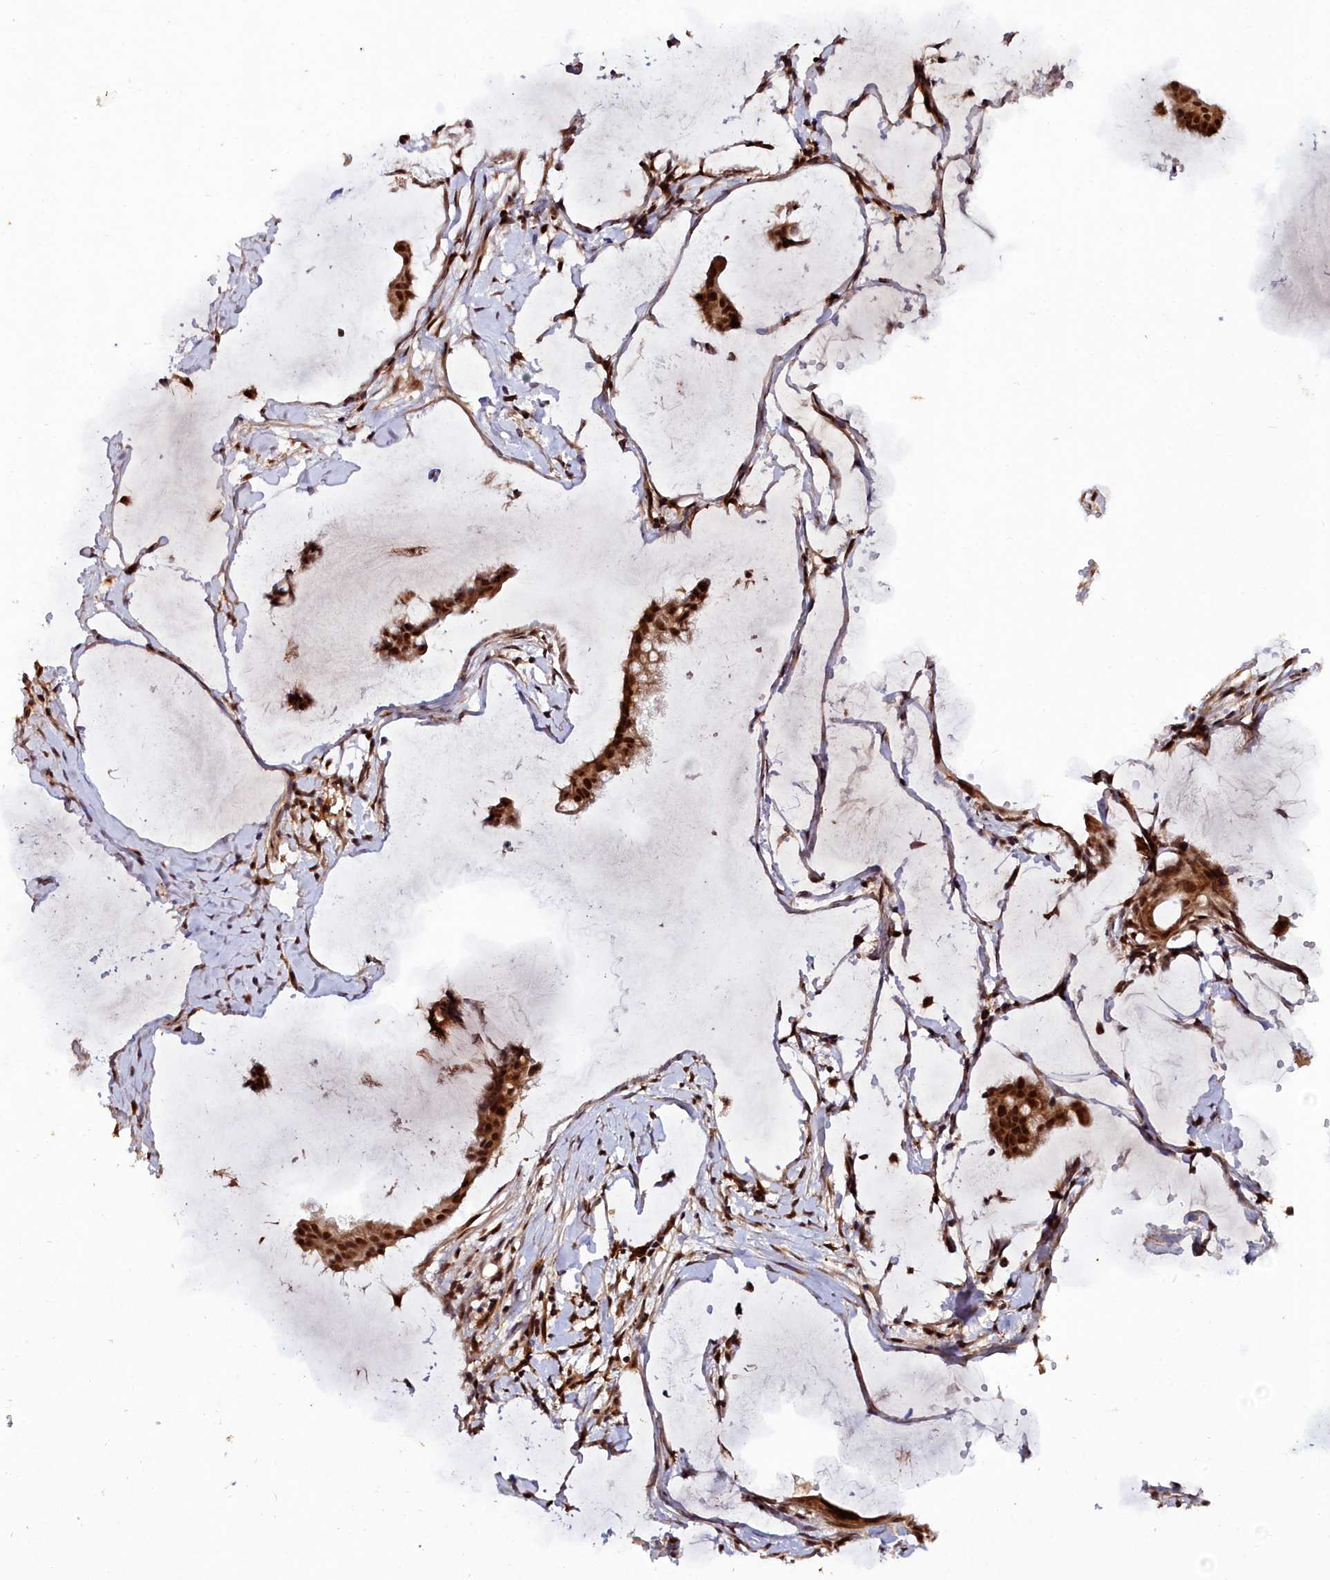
{"staining": {"intensity": "strong", "quantity": ">75%", "location": "cytoplasmic/membranous,nuclear"}, "tissue": "ovarian cancer", "cell_type": "Tumor cells", "image_type": "cancer", "snomed": [{"axis": "morphology", "description": "Cystadenocarcinoma, mucinous, NOS"}, {"axis": "topography", "description": "Ovary"}], "caption": "Immunohistochemical staining of mucinous cystadenocarcinoma (ovarian) demonstrates high levels of strong cytoplasmic/membranous and nuclear protein staining in about >75% of tumor cells. The protein is shown in brown color, while the nuclei are stained blue.", "gene": "CXXC1", "patient": {"sex": "female", "age": 73}}